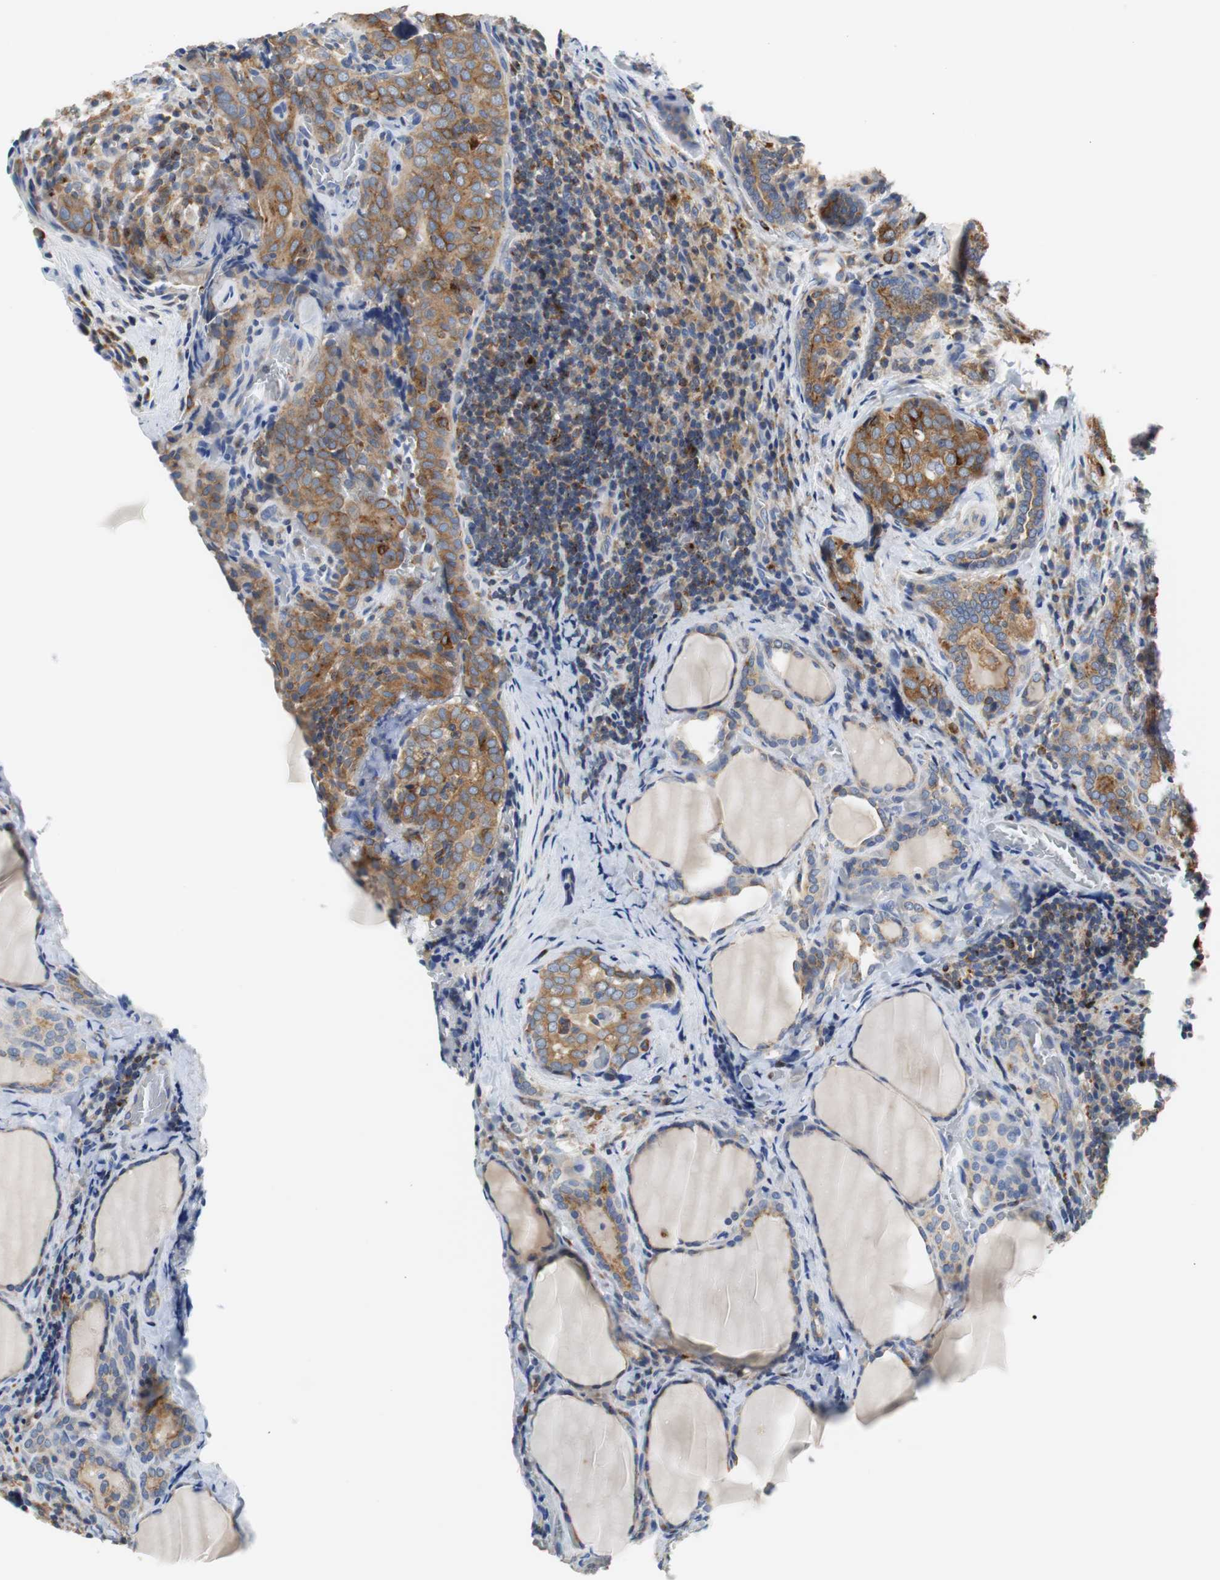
{"staining": {"intensity": "strong", "quantity": ">75%", "location": "cytoplasmic/membranous"}, "tissue": "thyroid cancer", "cell_type": "Tumor cells", "image_type": "cancer", "snomed": [{"axis": "morphology", "description": "Papillary adenocarcinoma, NOS"}, {"axis": "topography", "description": "Thyroid gland"}], "caption": "Protein staining of thyroid papillary adenocarcinoma tissue shows strong cytoplasmic/membranous staining in about >75% of tumor cells.", "gene": "VAMP8", "patient": {"sex": "female", "age": 30}}